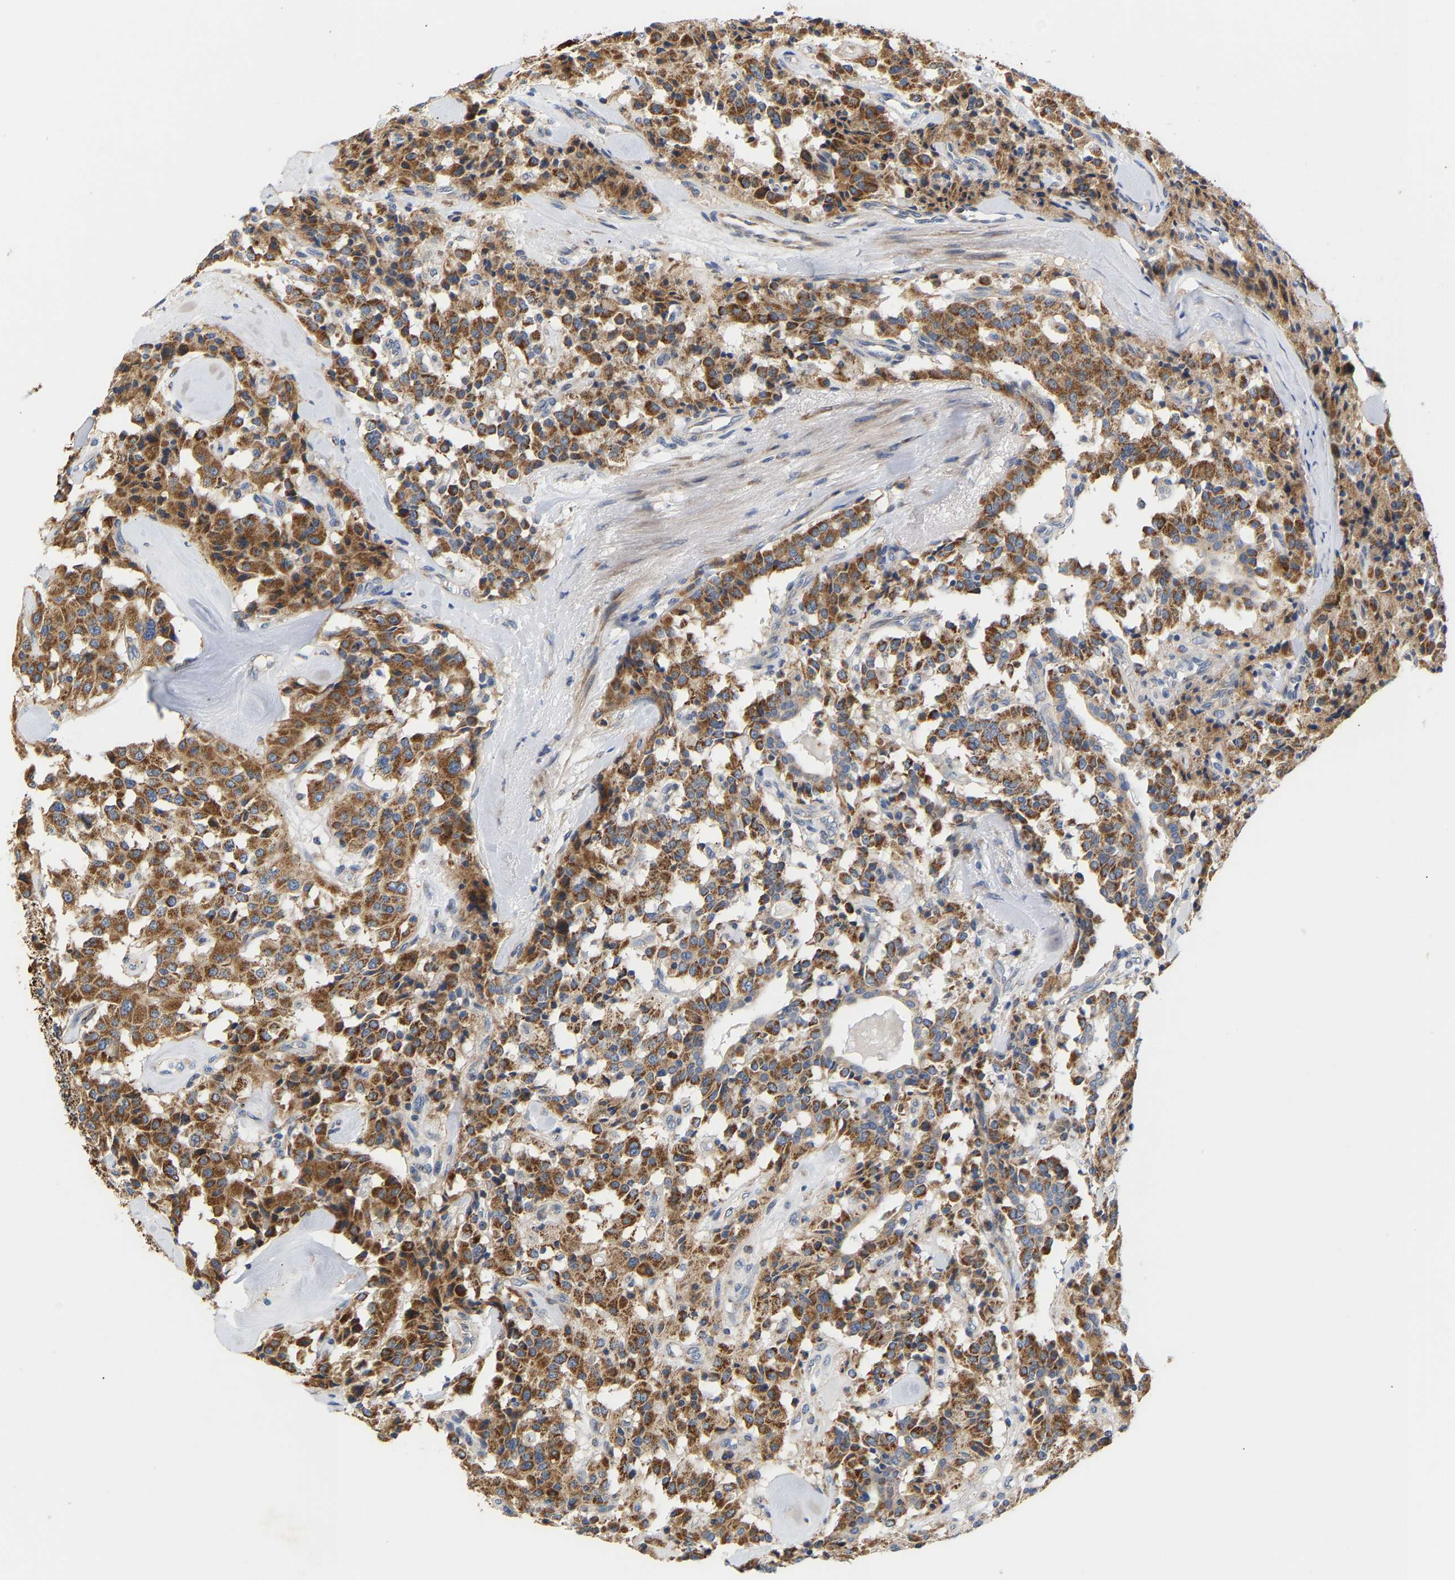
{"staining": {"intensity": "strong", "quantity": ">75%", "location": "cytoplasmic/membranous"}, "tissue": "carcinoid", "cell_type": "Tumor cells", "image_type": "cancer", "snomed": [{"axis": "morphology", "description": "Carcinoid, malignant, NOS"}, {"axis": "topography", "description": "Lung"}], "caption": "Protein analysis of carcinoid tissue reveals strong cytoplasmic/membranous expression in about >75% of tumor cells. Immunohistochemistry stains the protein in brown and the nuclei are stained blue.", "gene": "TMEM168", "patient": {"sex": "male", "age": 30}}